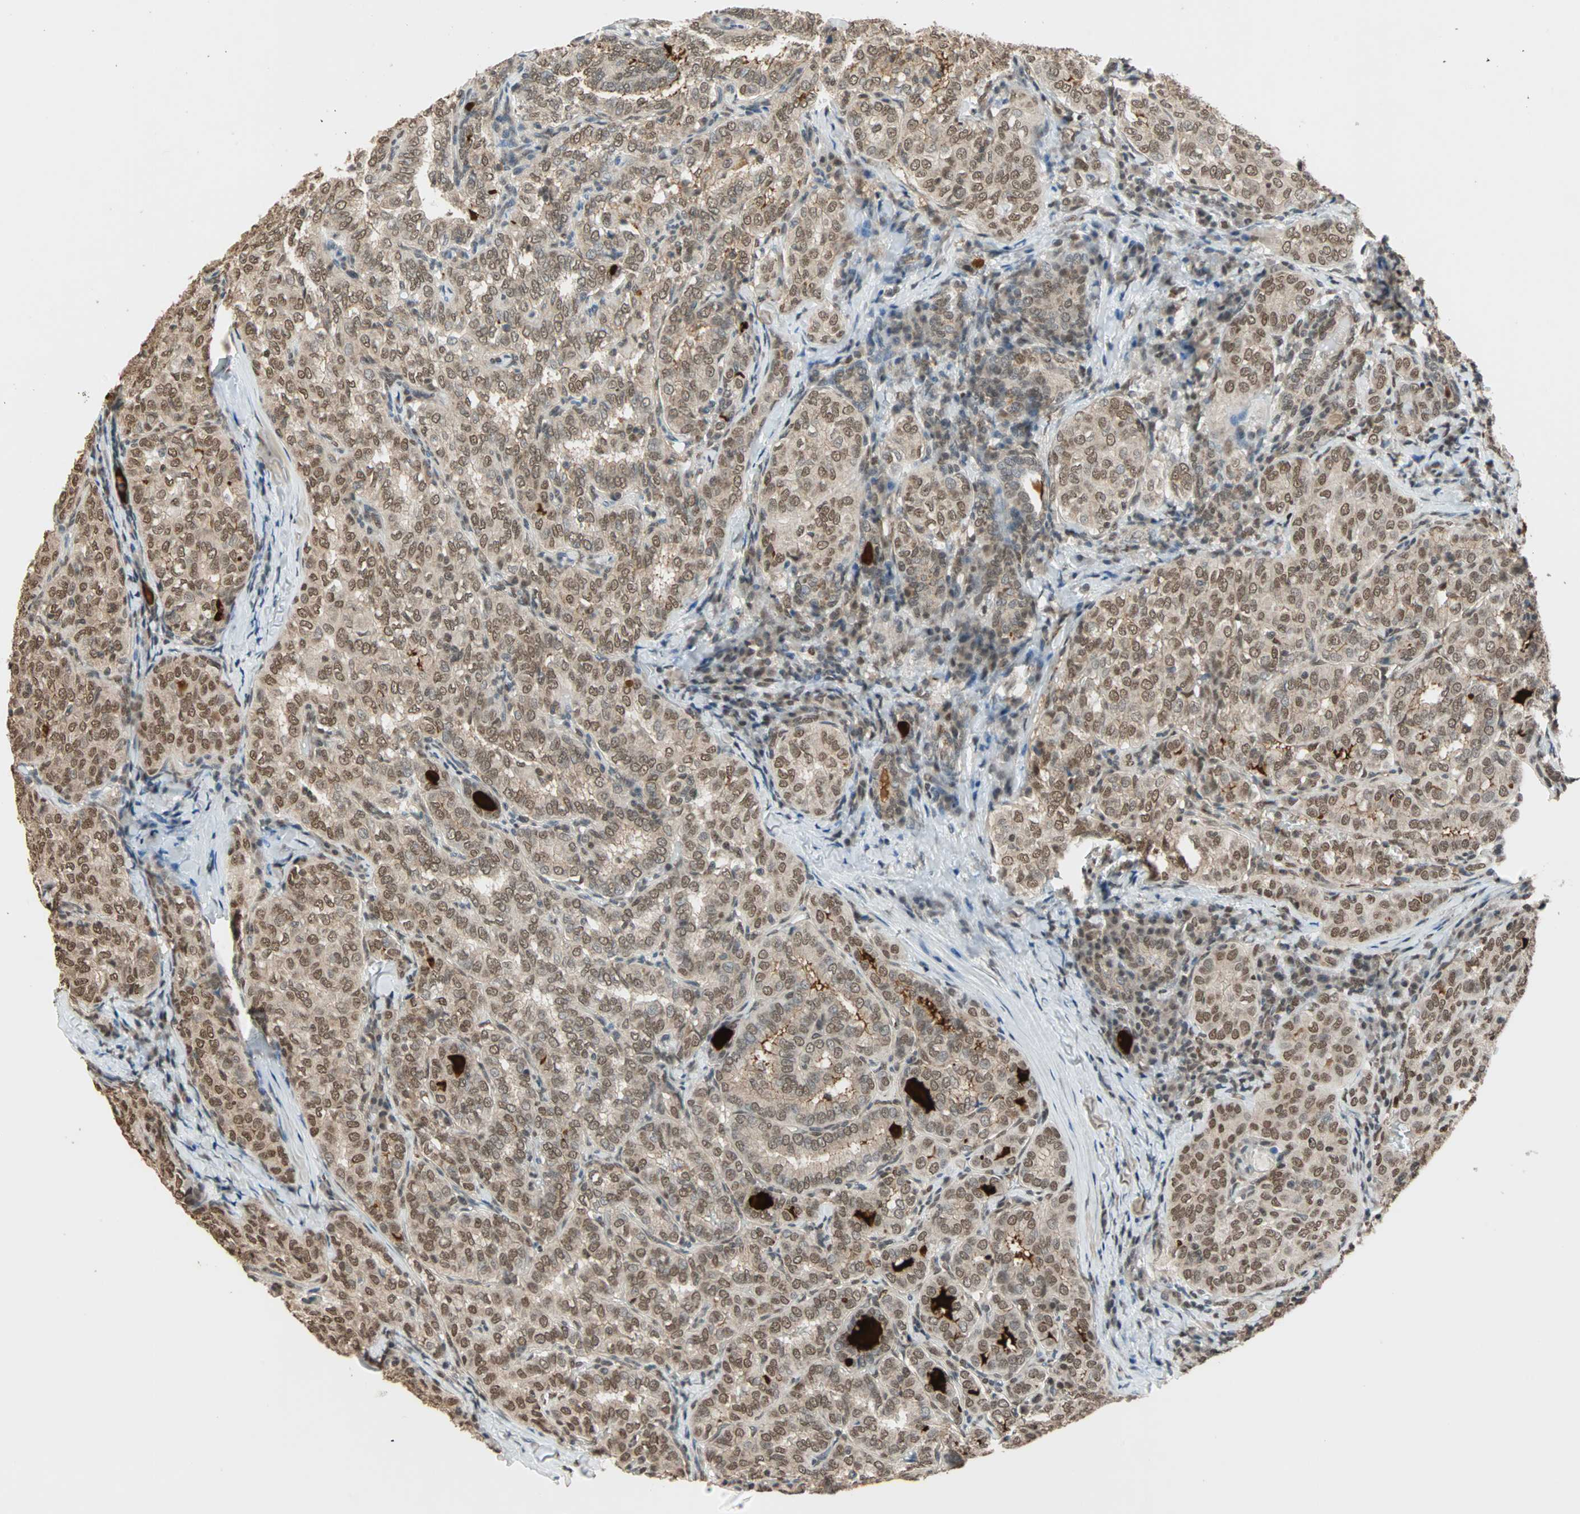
{"staining": {"intensity": "moderate", "quantity": ">75%", "location": "nuclear"}, "tissue": "thyroid cancer", "cell_type": "Tumor cells", "image_type": "cancer", "snomed": [{"axis": "morphology", "description": "Normal tissue, NOS"}, {"axis": "morphology", "description": "Papillary adenocarcinoma, NOS"}, {"axis": "topography", "description": "Thyroid gland"}], "caption": "This micrograph shows thyroid cancer stained with immunohistochemistry (IHC) to label a protein in brown. The nuclear of tumor cells show moderate positivity for the protein. Nuclei are counter-stained blue.", "gene": "DAZAP1", "patient": {"sex": "female", "age": 30}}